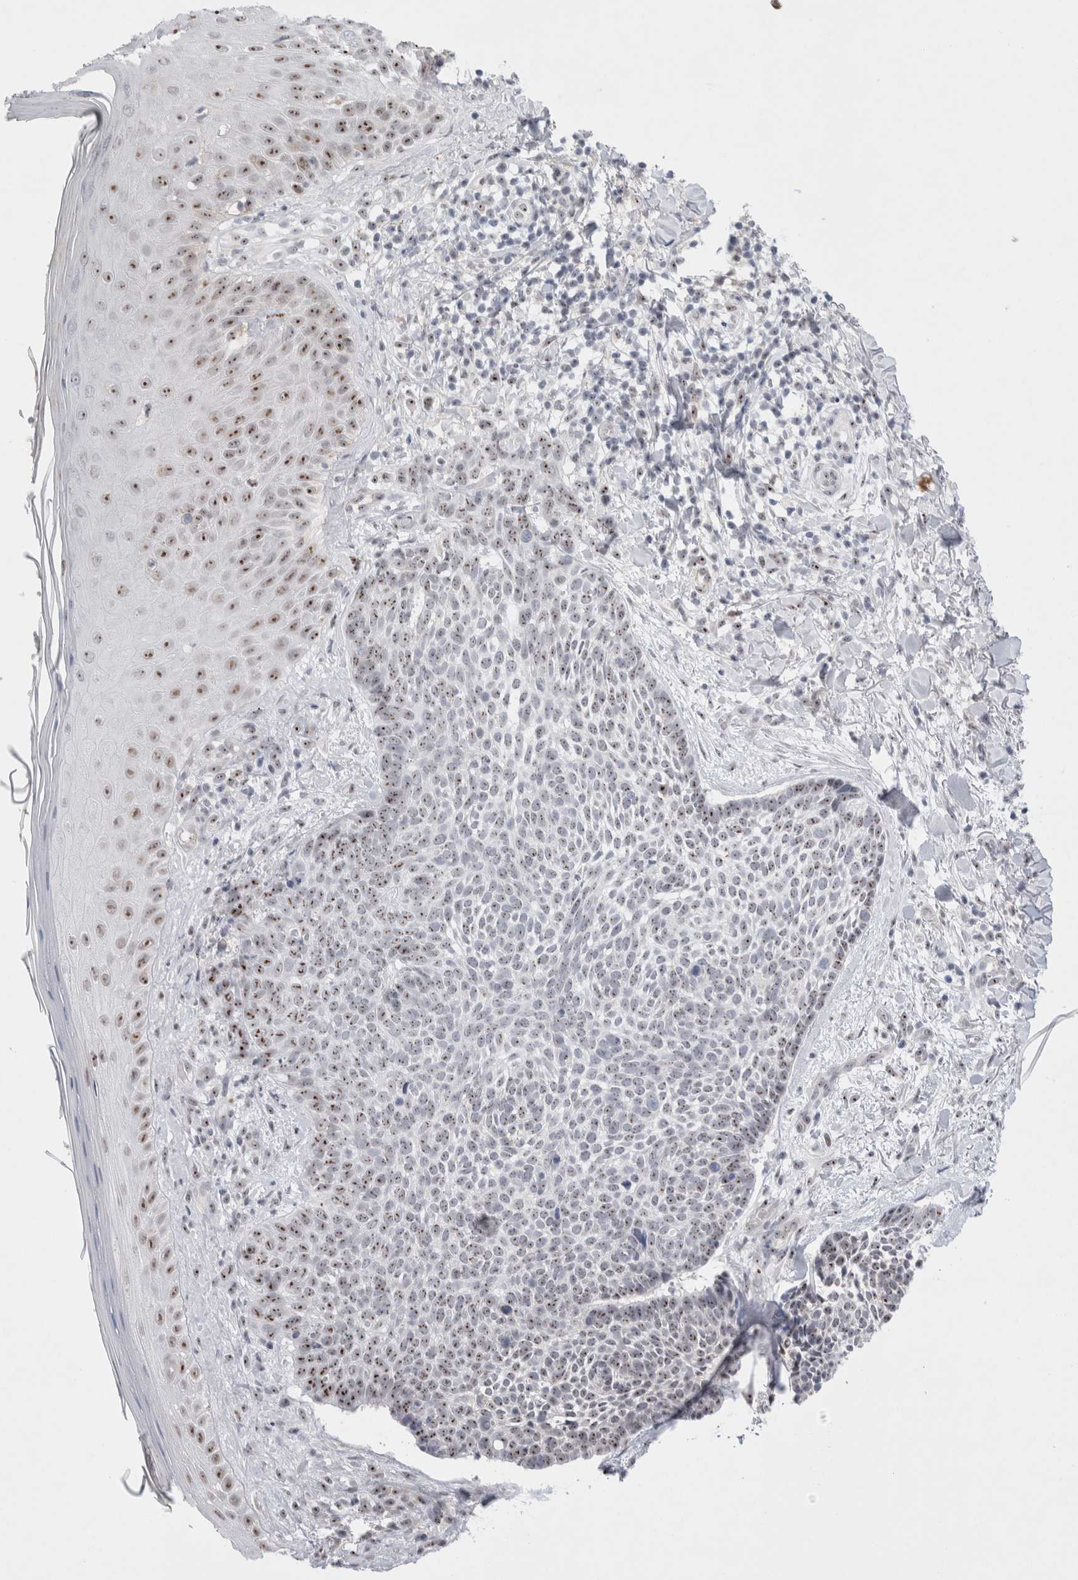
{"staining": {"intensity": "moderate", "quantity": "25%-75%", "location": "nuclear"}, "tissue": "skin cancer", "cell_type": "Tumor cells", "image_type": "cancer", "snomed": [{"axis": "morphology", "description": "Normal tissue, NOS"}, {"axis": "morphology", "description": "Basal cell carcinoma"}, {"axis": "topography", "description": "Skin"}], "caption": "Skin cancer (basal cell carcinoma) stained with a protein marker reveals moderate staining in tumor cells.", "gene": "CERS5", "patient": {"sex": "male", "age": 67}}